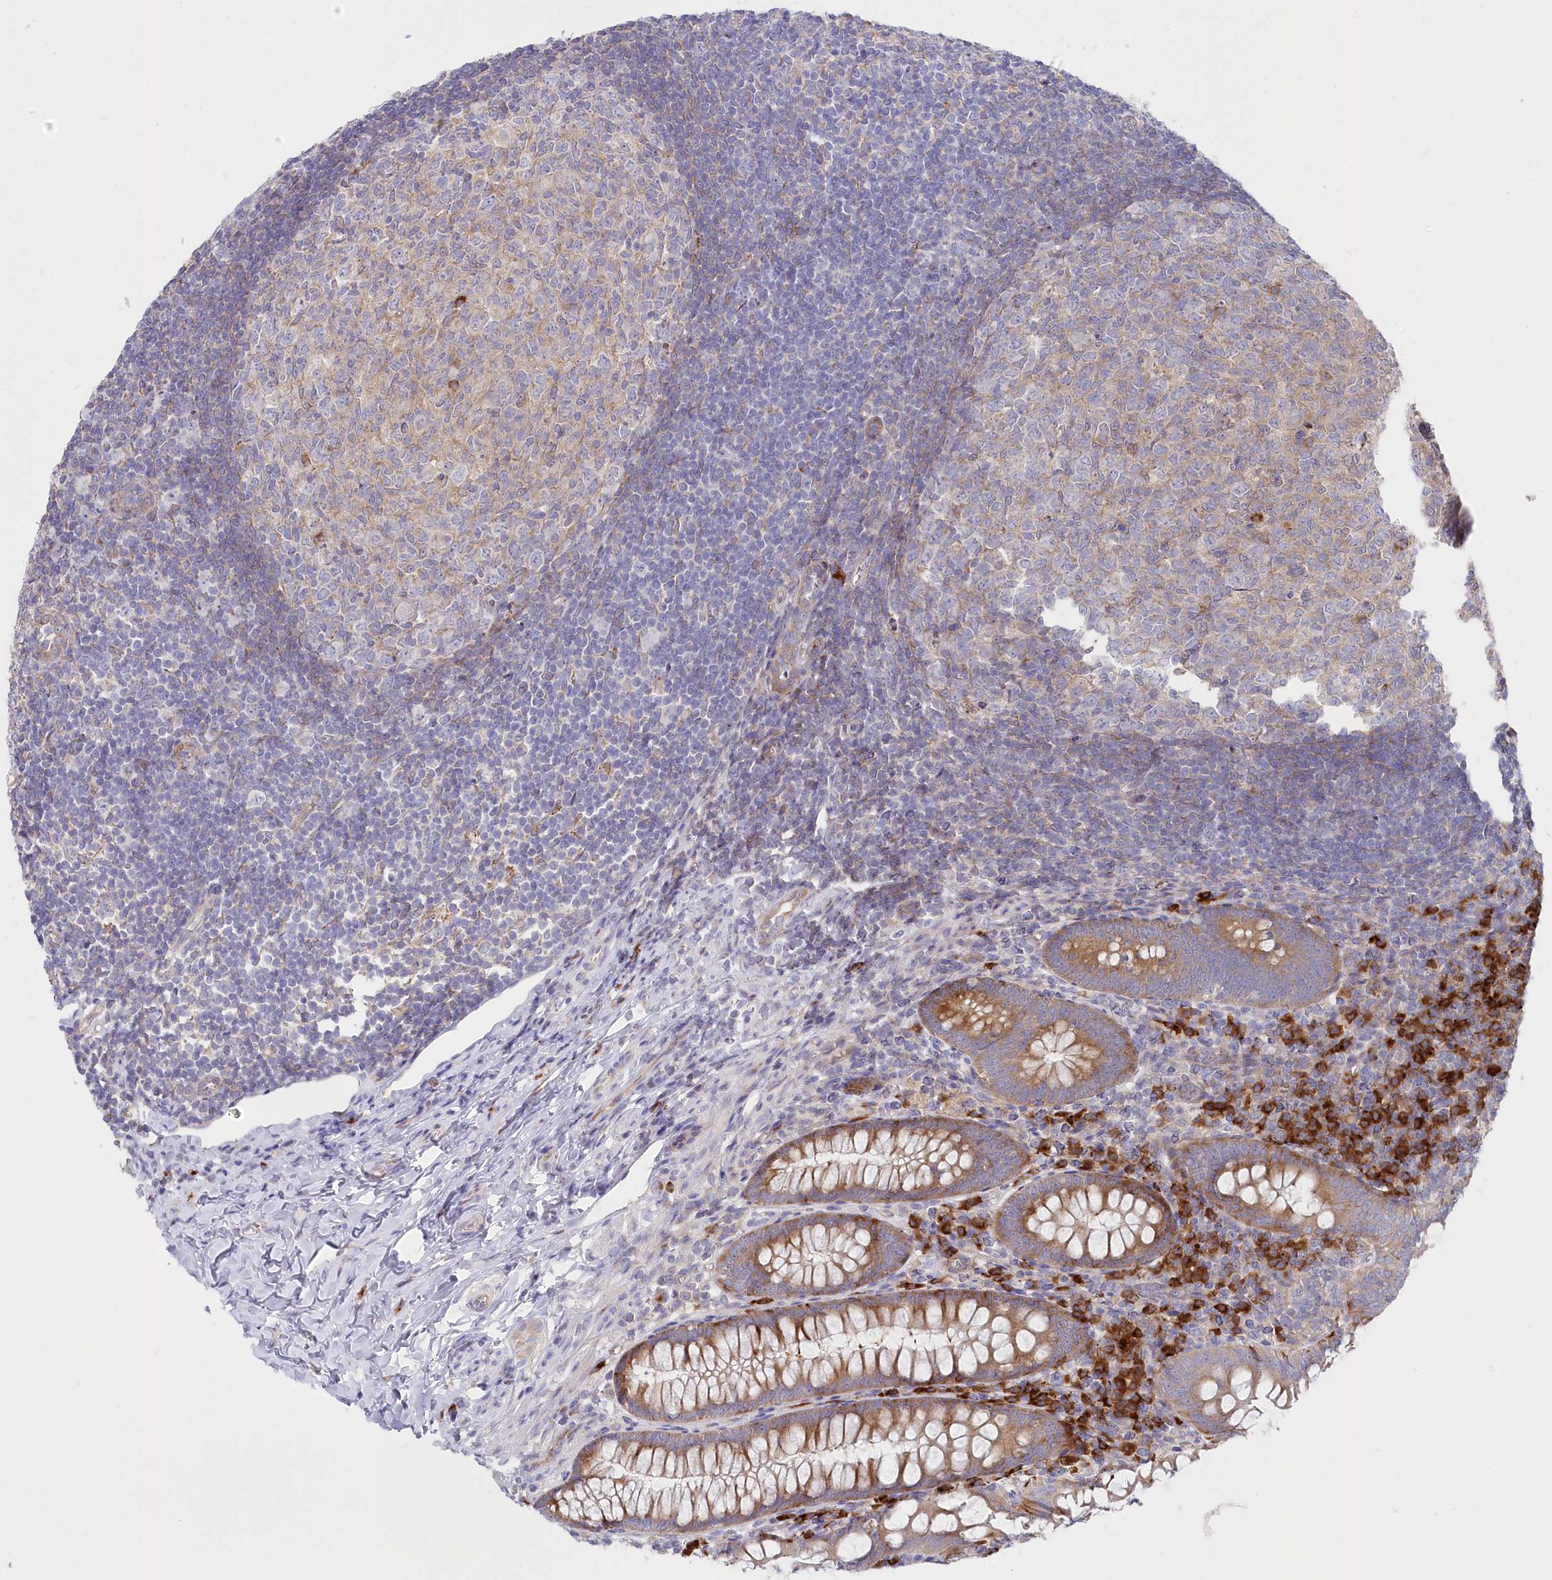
{"staining": {"intensity": "moderate", "quantity": ">75%", "location": "cytoplasmic/membranous"}, "tissue": "appendix", "cell_type": "Glandular cells", "image_type": "normal", "snomed": [{"axis": "morphology", "description": "Normal tissue, NOS"}, {"axis": "topography", "description": "Appendix"}], "caption": "Immunohistochemical staining of benign appendix reveals medium levels of moderate cytoplasmic/membranous staining in about >75% of glandular cells.", "gene": "POGLUT1", "patient": {"sex": "male", "age": 14}}